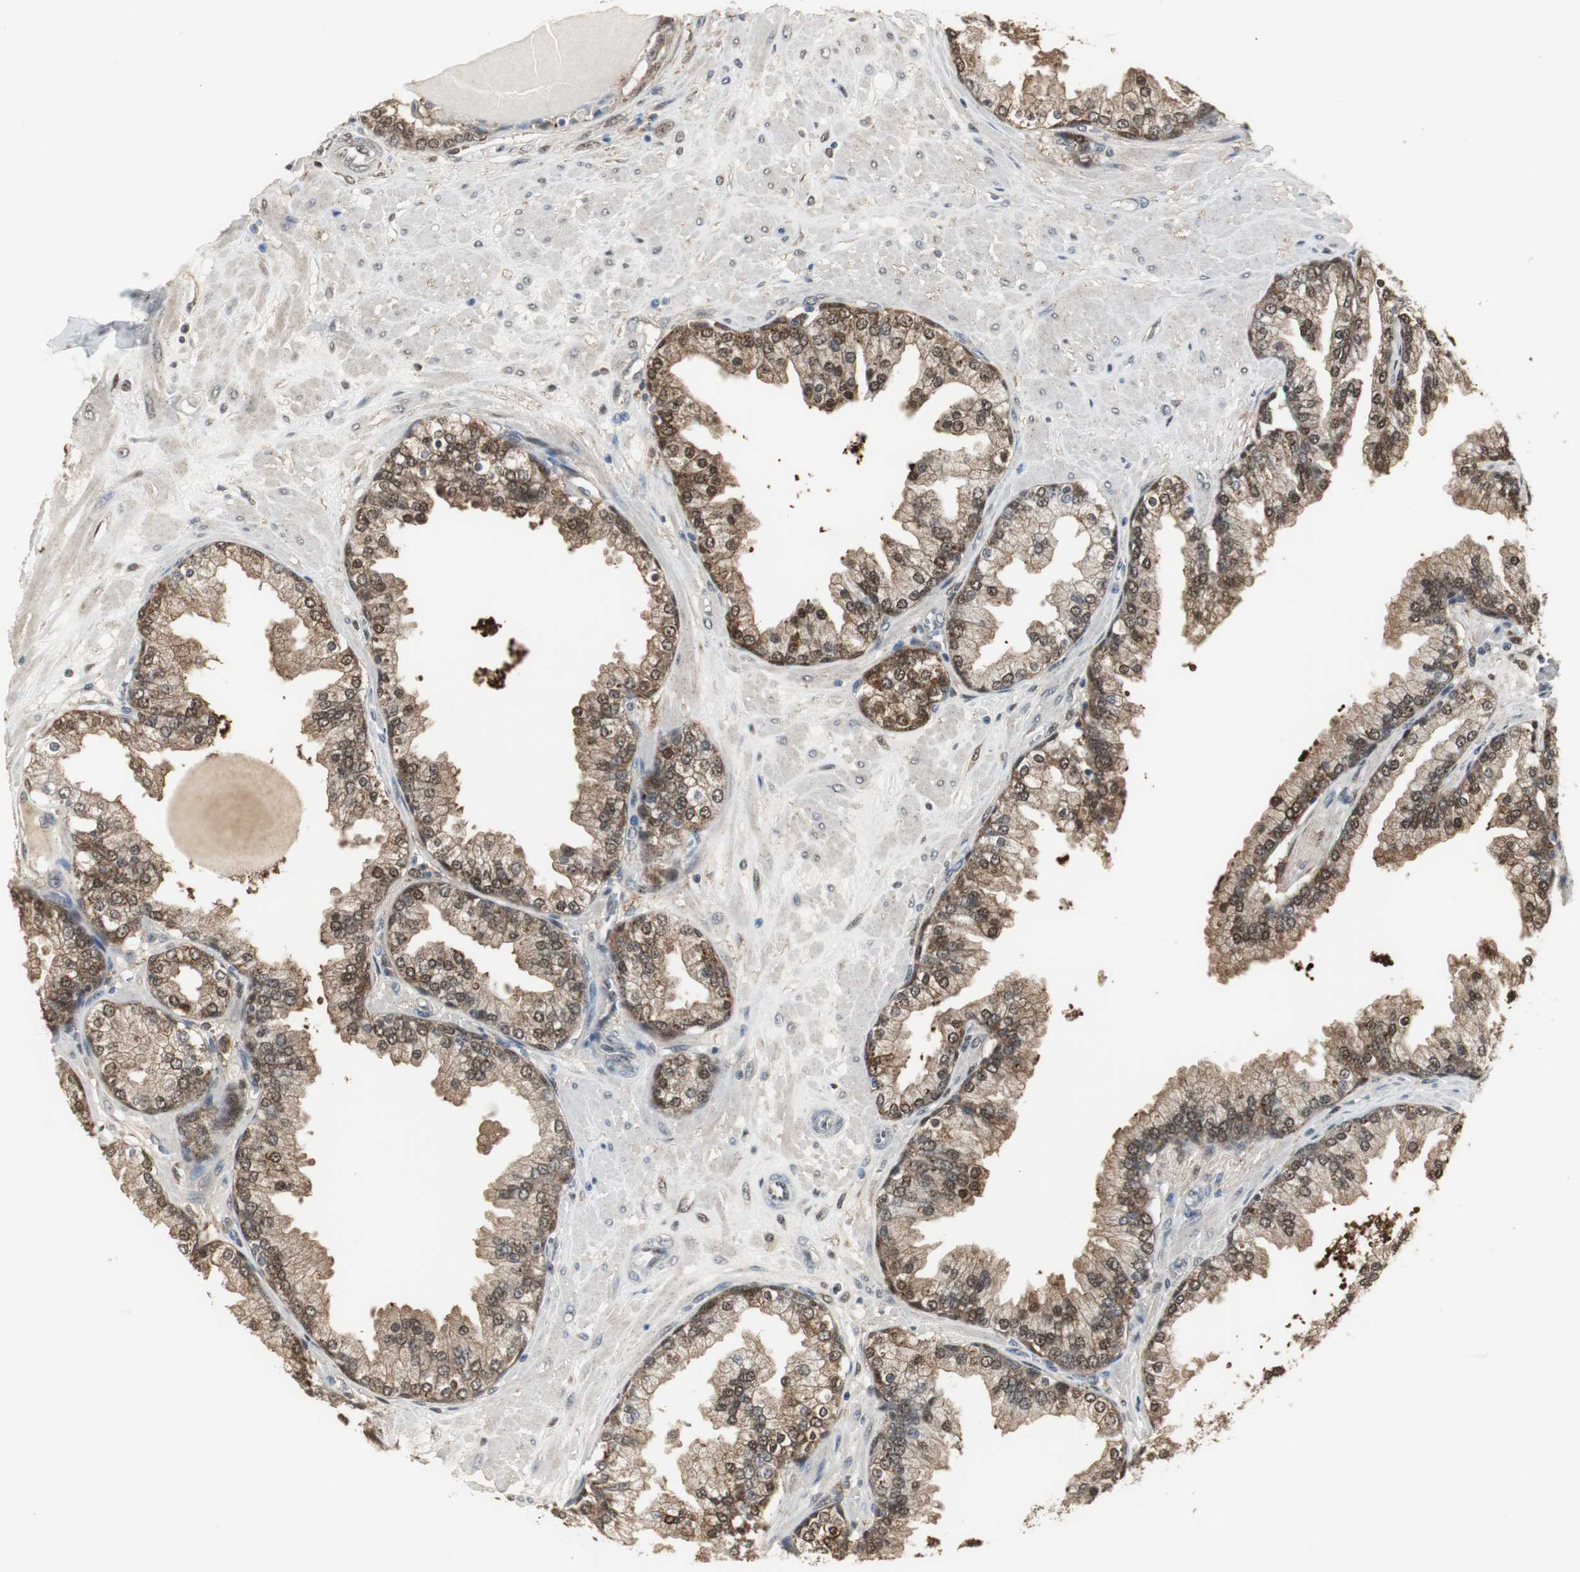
{"staining": {"intensity": "strong", "quantity": ">75%", "location": "cytoplasmic/membranous,nuclear"}, "tissue": "prostate", "cell_type": "Glandular cells", "image_type": "normal", "snomed": [{"axis": "morphology", "description": "Normal tissue, NOS"}, {"axis": "topography", "description": "Prostate"}], "caption": "Immunohistochemistry (IHC) (DAB) staining of unremarkable human prostate reveals strong cytoplasmic/membranous,nuclear protein staining in approximately >75% of glandular cells. (Brightfield microscopy of DAB IHC at high magnification).", "gene": "PLIN3", "patient": {"sex": "male", "age": 51}}